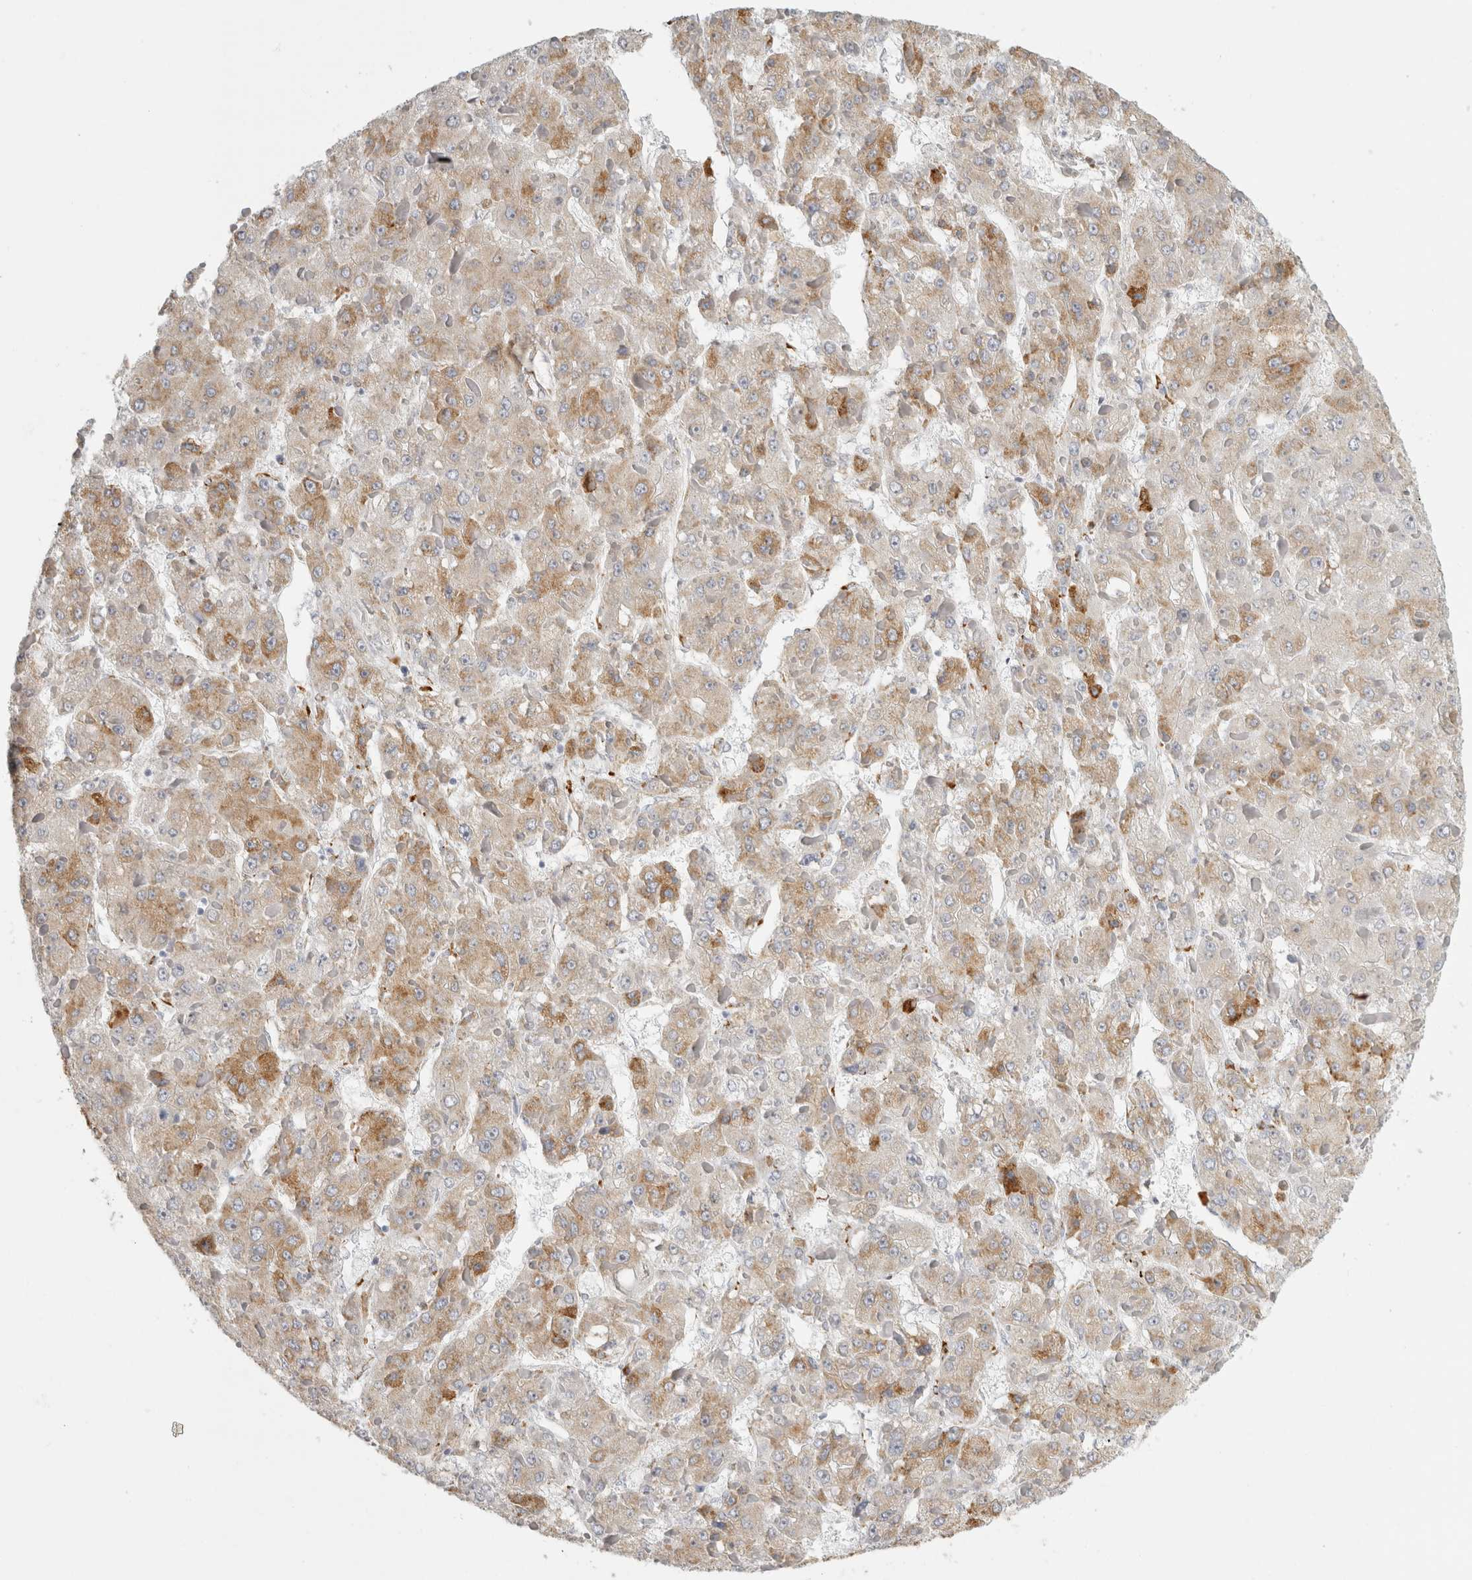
{"staining": {"intensity": "moderate", "quantity": "<25%", "location": "cytoplasmic/membranous"}, "tissue": "liver cancer", "cell_type": "Tumor cells", "image_type": "cancer", "snomed": [{"axis": "morphology", "description": "Carcinoma, Hepatocellular, NOS"}, {"axis": "topography", "description": "Liver"}], "caption": "Liver cancer stained for a protein (brown) reveals moderate cytoplasmic/membranous positive staining in approximately <25% of tumor cells.", "gene": "OSTN", "patient": {"sex": "female", "age": 73}}